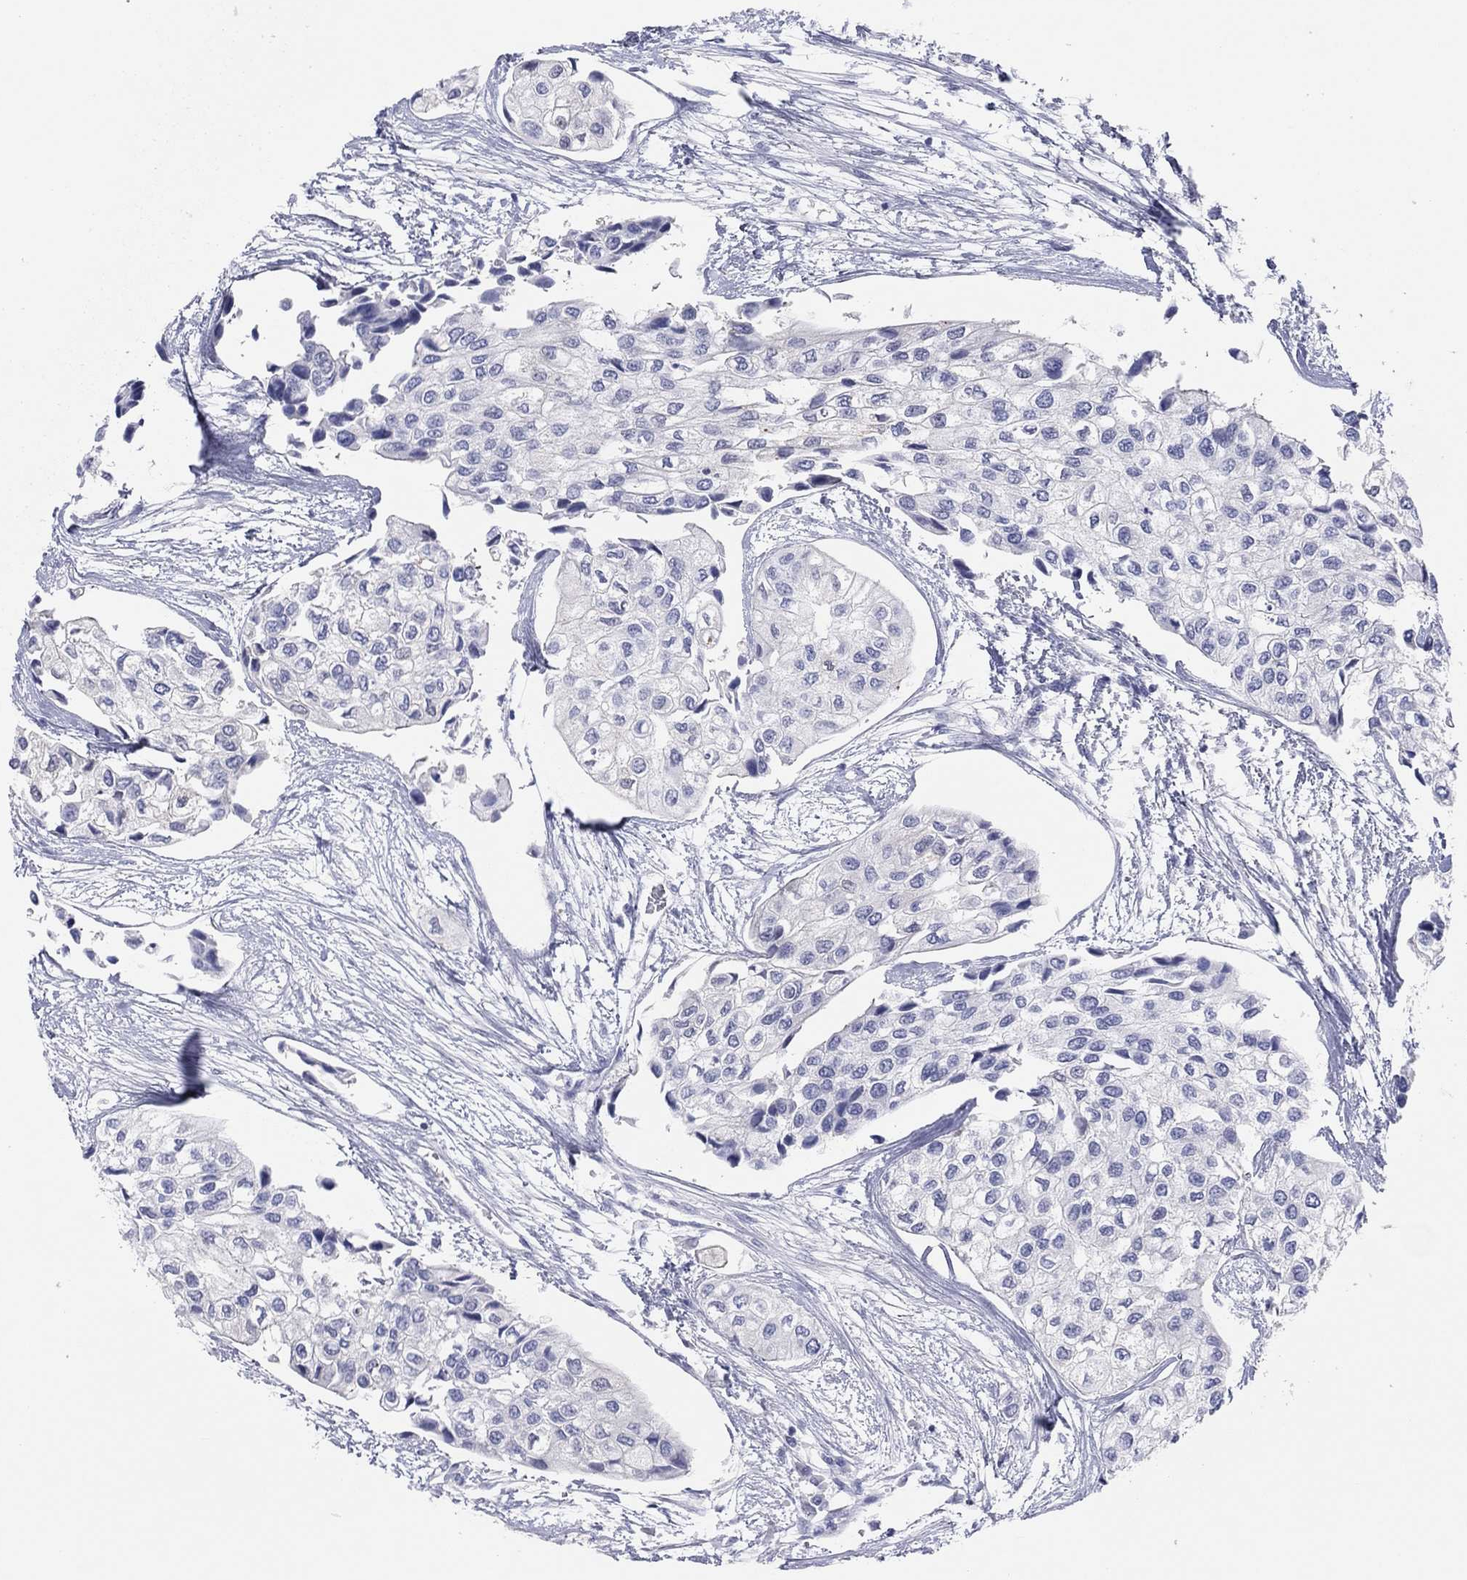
{"staining": {"intensity": "negative", "quantity": "none", "location": "none"}, "tissue": "urothelial cancer", "cell_type": "Tumor cells", "image_type": "cancer", "snomed": [{"axis": "morphology", "description": "Urothelial carcinoma, High grade"}, {"axis": "topography", "description": "Urinary bladder"}], "caption": "An image of high-grade urothelial carcinoma stained for a protein reveals no brown staining in tumor cells.", "gene": "CPNE6", "patient": {"sex": "male", "age": 73}}